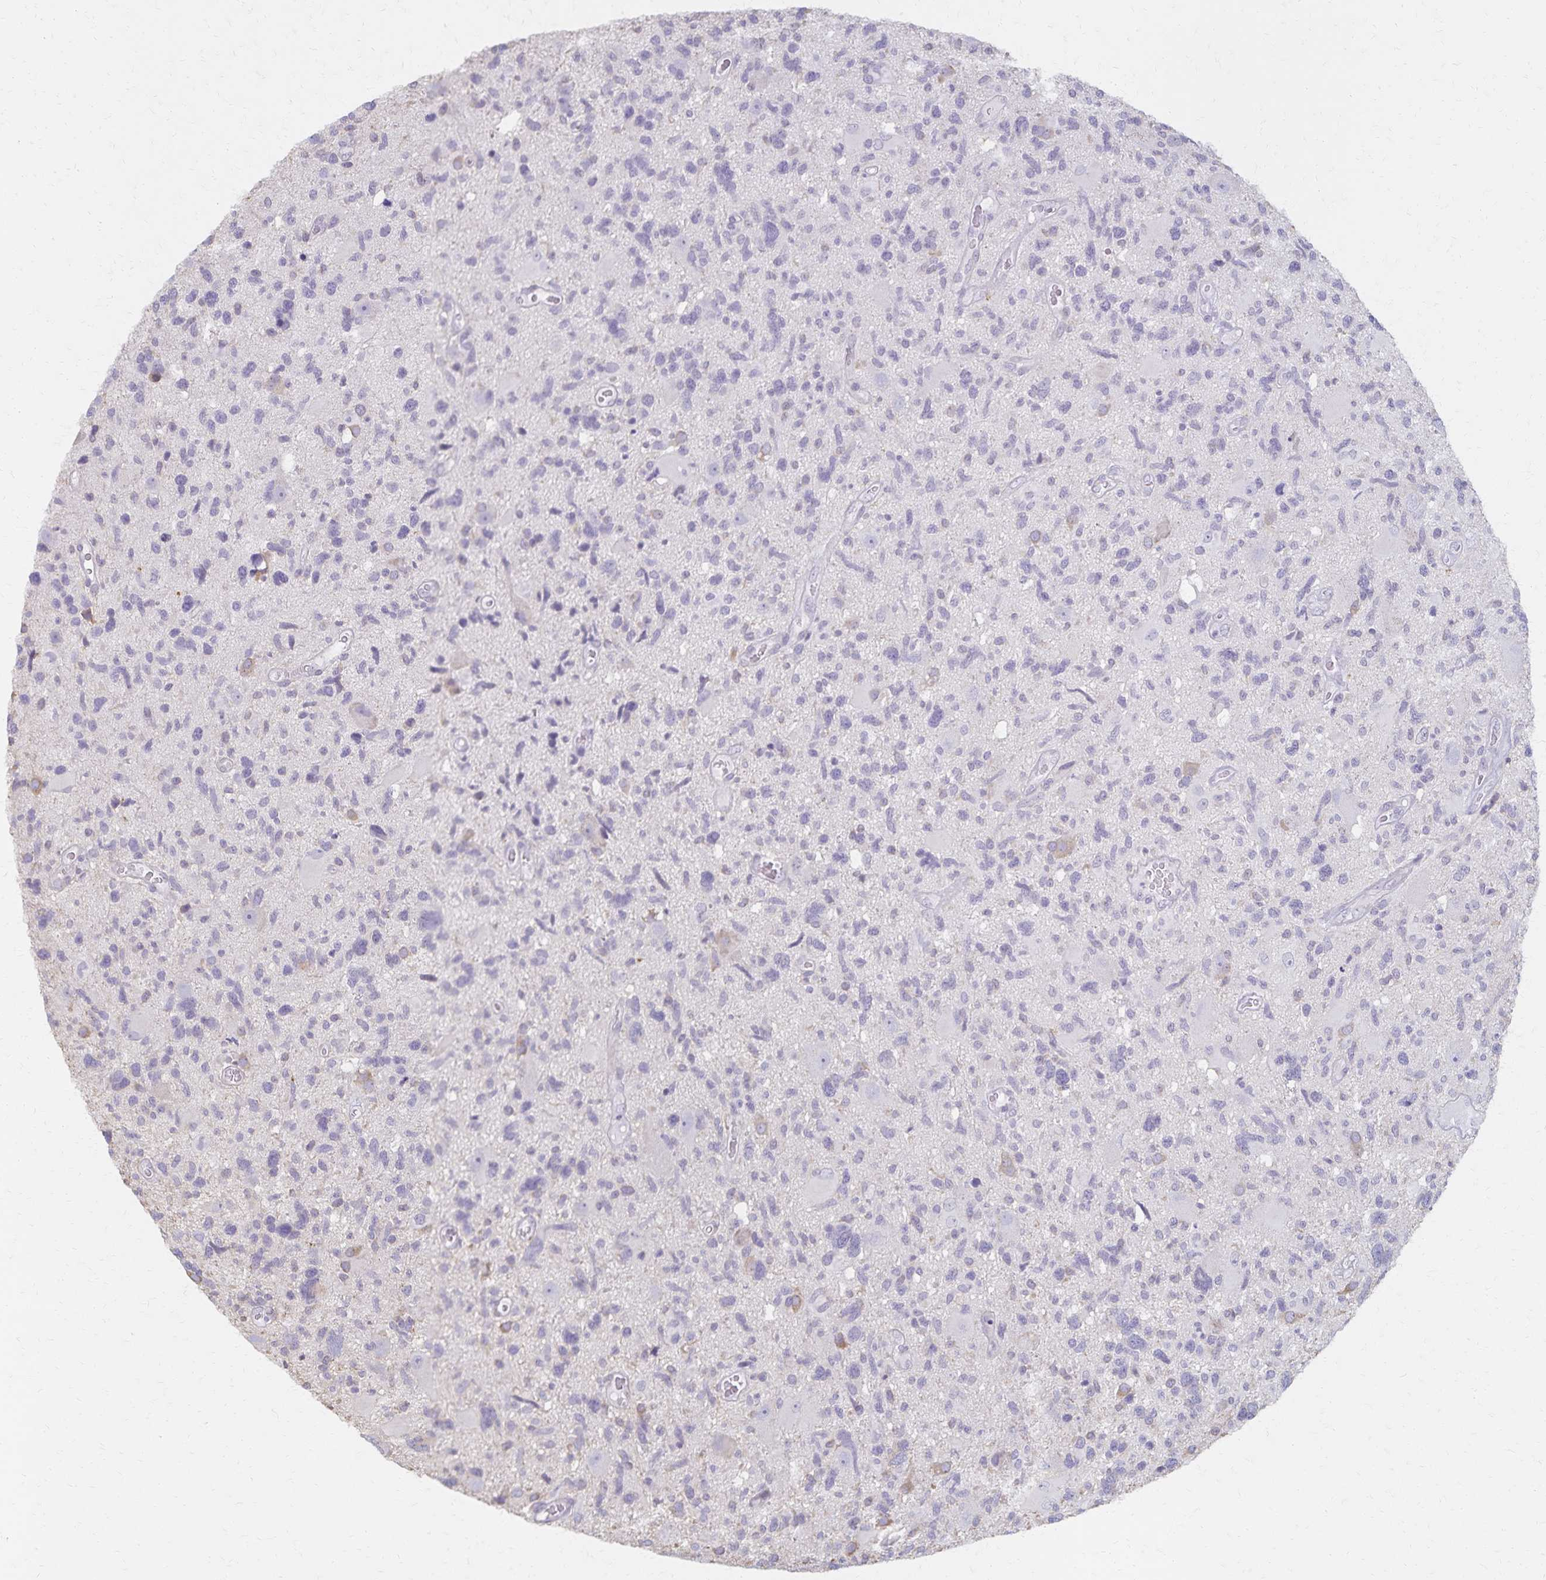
{"staining": {"intensity": "negative", "quantity": "none", "location": "none"}, "tissue": "glioma", "cell_type": "Tumor cells", "image_type": "cancer", "snomed": [{"axis": "morphology", "description": "Glioma, malignant, High grade"}, {"axis": "topography", "description": "Brain"}], "caption": "An image of high-grade glioma (malignant) stained for a protein exhibits no brown staining in tumor cells. (DAB immunohistochemistry (IHC), high magnification).", "gene": "KISS1", "patient": {"sex": "male", "age": 49}}